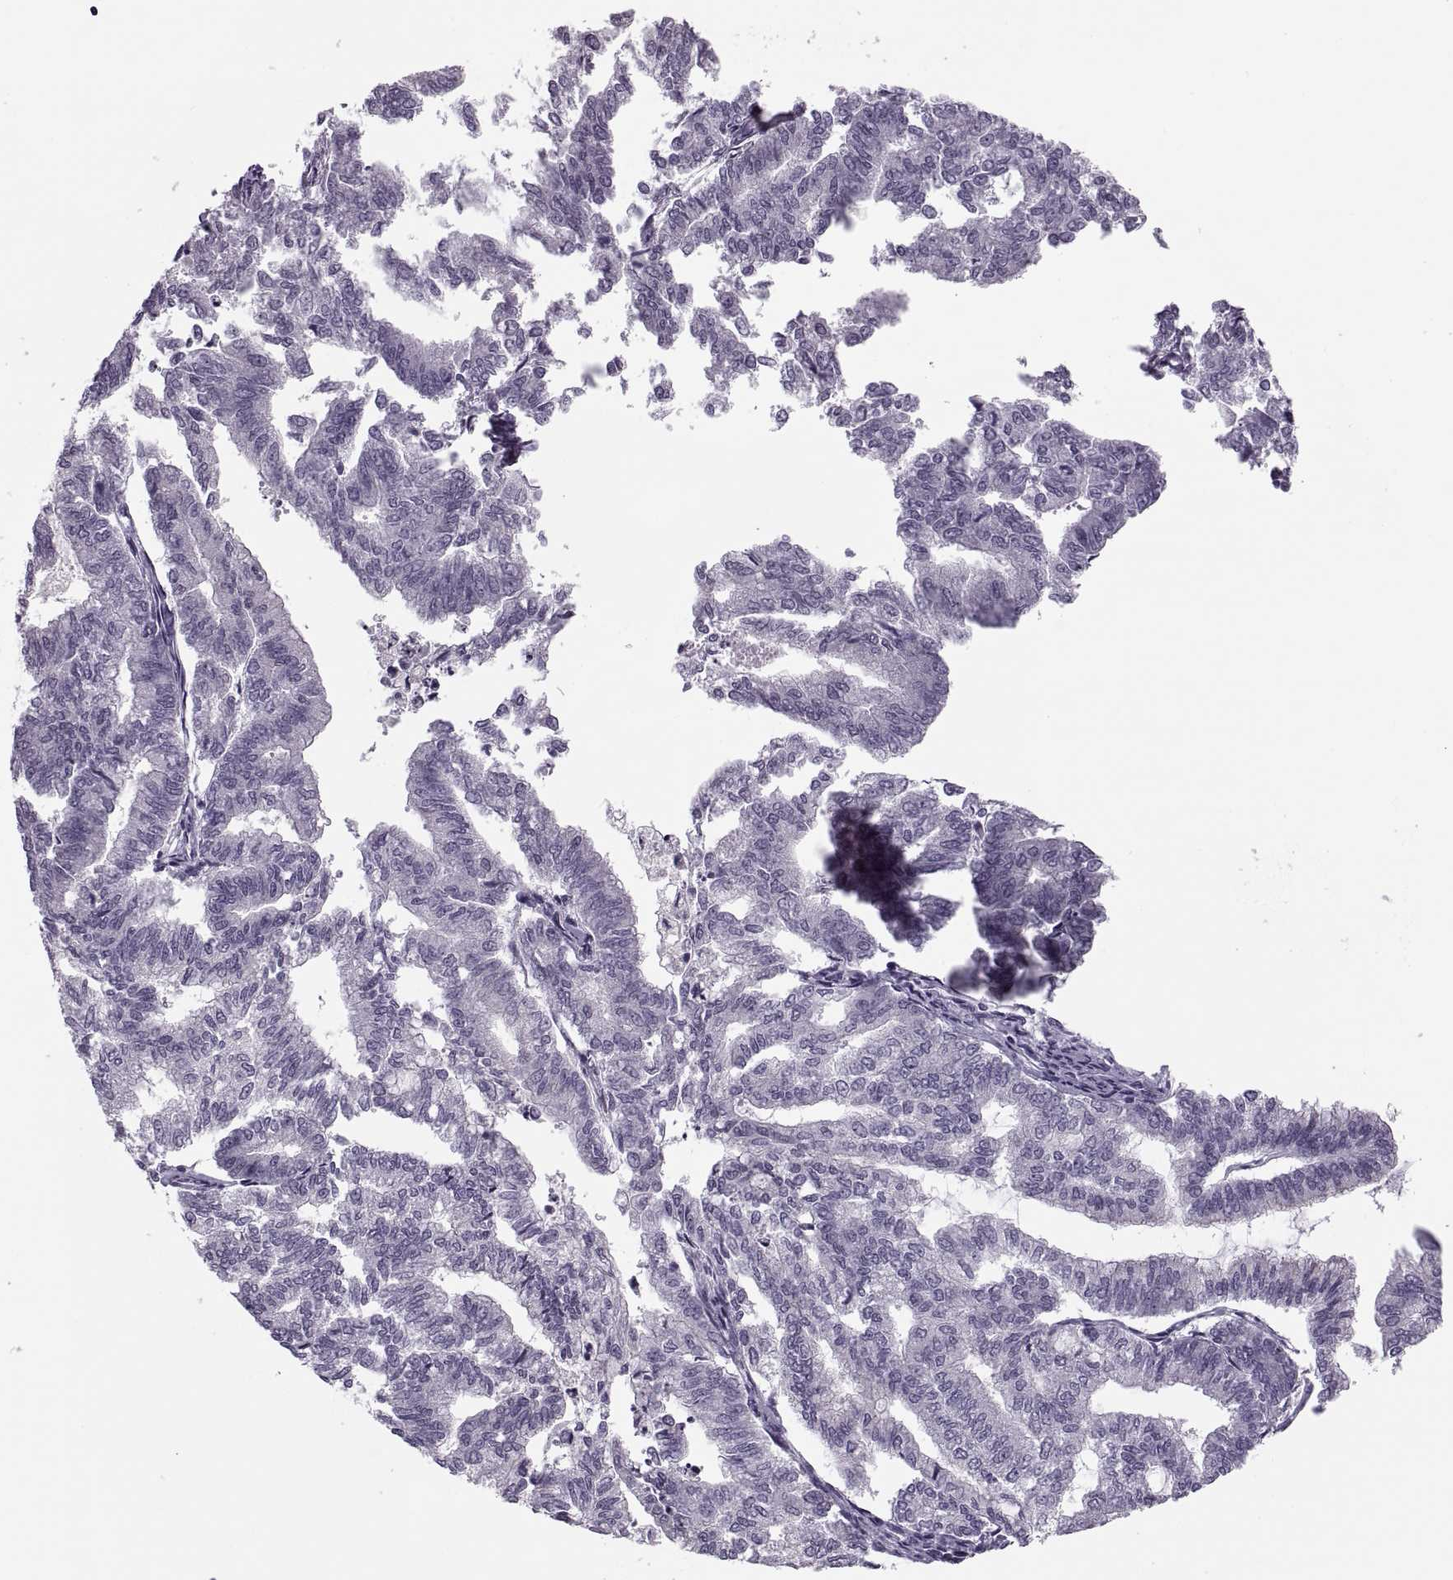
{"staining": {"intensity": "negative", "quantity": "none", "location": "none"}, "tissue": "endometrial cancer", "cell_type": "Tumor cells", "image_type": "cancer", "snomed": [{"axis": "morphology", "description": "Adenocarcinoma, NOS"}, {"axis": "topography", "description": "Endometrium"}], "caption": "Tumor cells are negative for protein expression in human endometrial cancer. The staining is performed using DAB brown chromogen with nuclei counter-stained in using hematoxylin.", "gene": "PRSS54", "patient": {"sex": "female", "age": 79}}